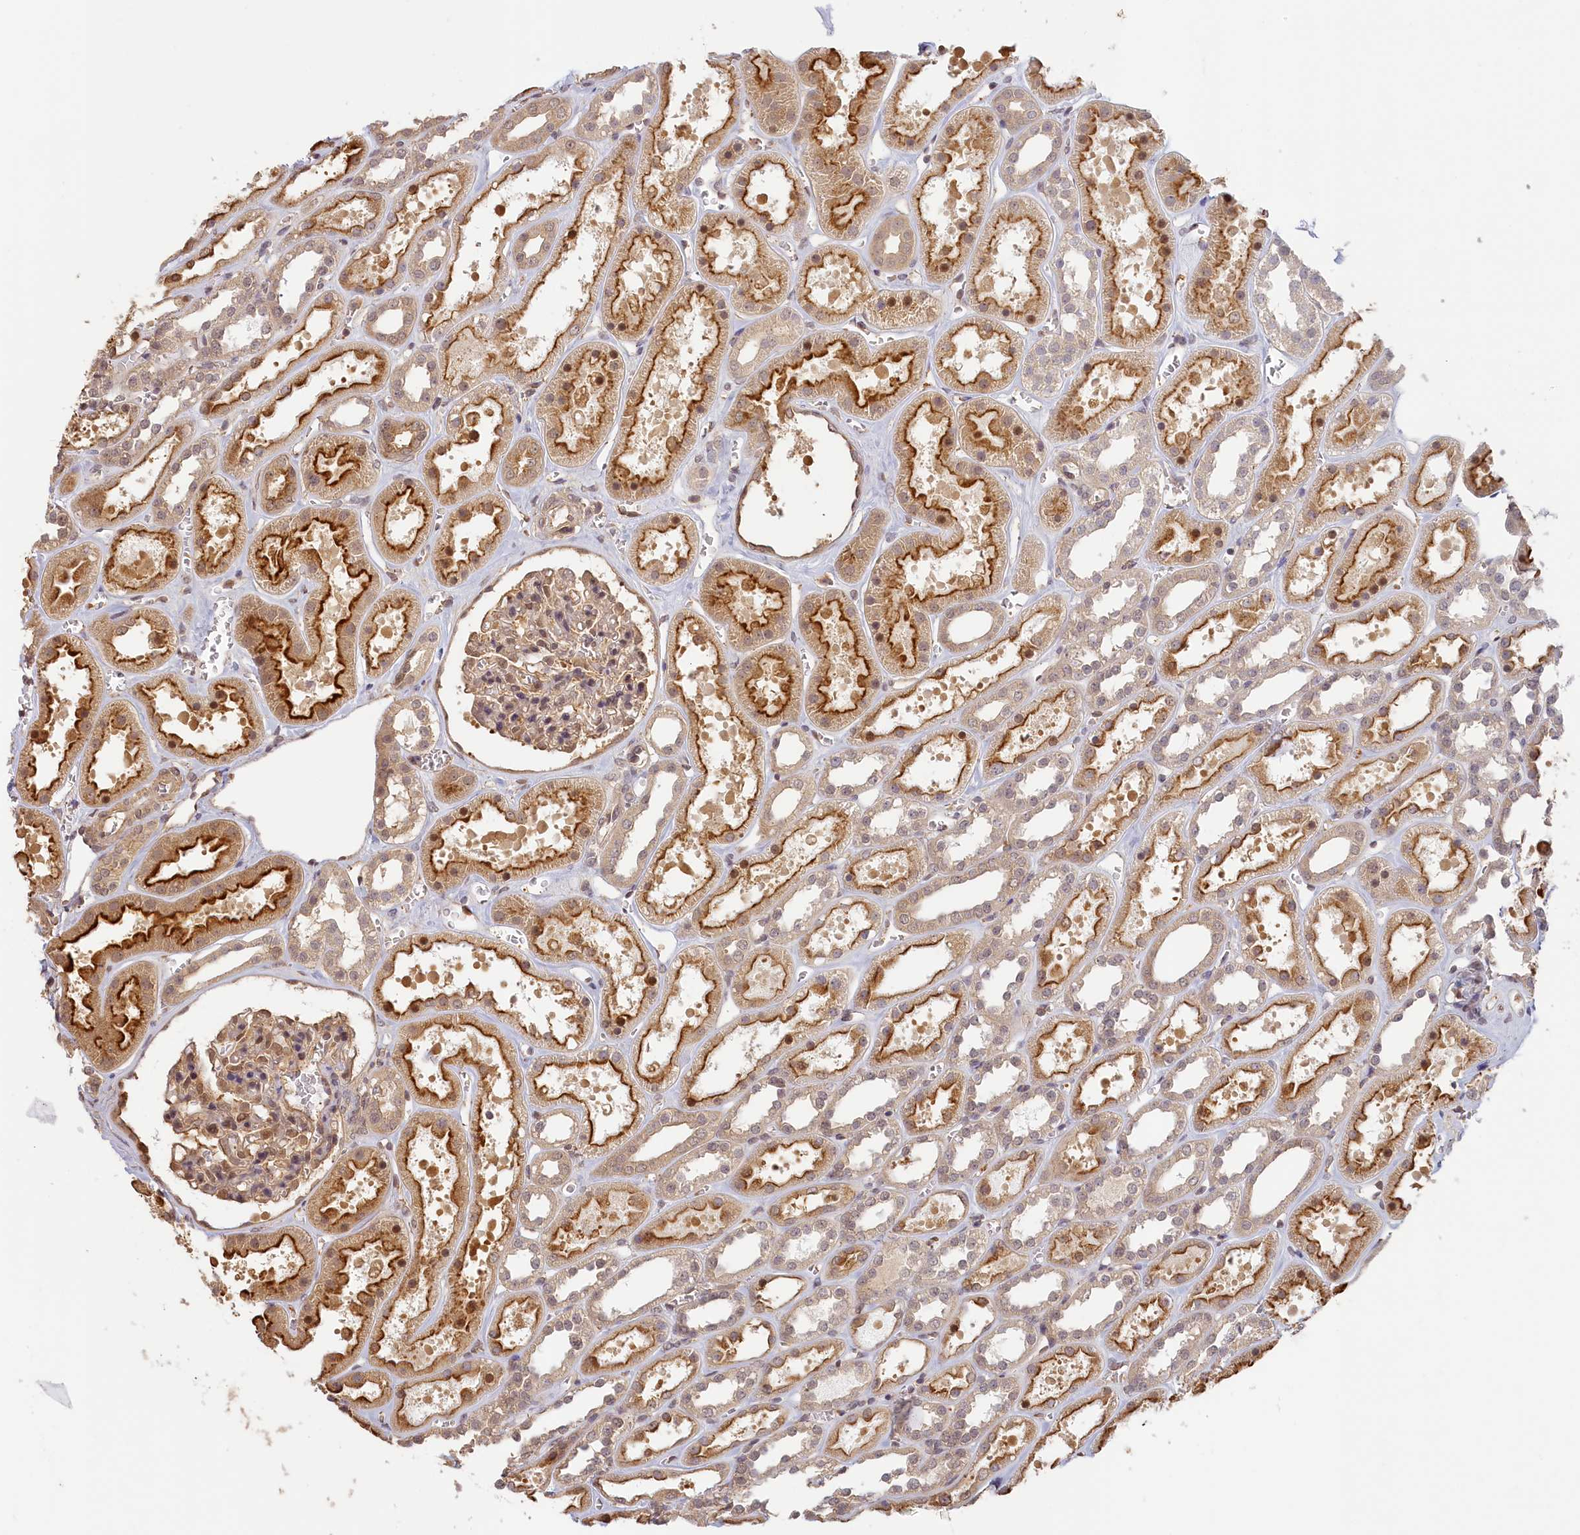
{"staining": {"intensity": "weak", "quantity": ">75%", "location": "cytoplasmic/membranous,nuclear"}, "tissue": "kidney", "cell_type": "Cells in glomeruli", "image_type": "normal", "snomed": [{"axis": "morphology", "description": "Normal tissue, NOS"}, {"axis": "topography", "description": "Kidney"}], "caption": "High-magnification brightfield microscopy of unremarkable kidney stained with DAB (brown) and counterstained with hematoxylin (blue). cells in glomeruli exhibit weak cytoplasmic/membranous,nuclear staining is appreciated in about>75% of cells. (brown staining indicates protein expression, while blue staining denotes nuclei).", "gene": "C19orf44", "patient": {"sex": "female", "age": 41}}